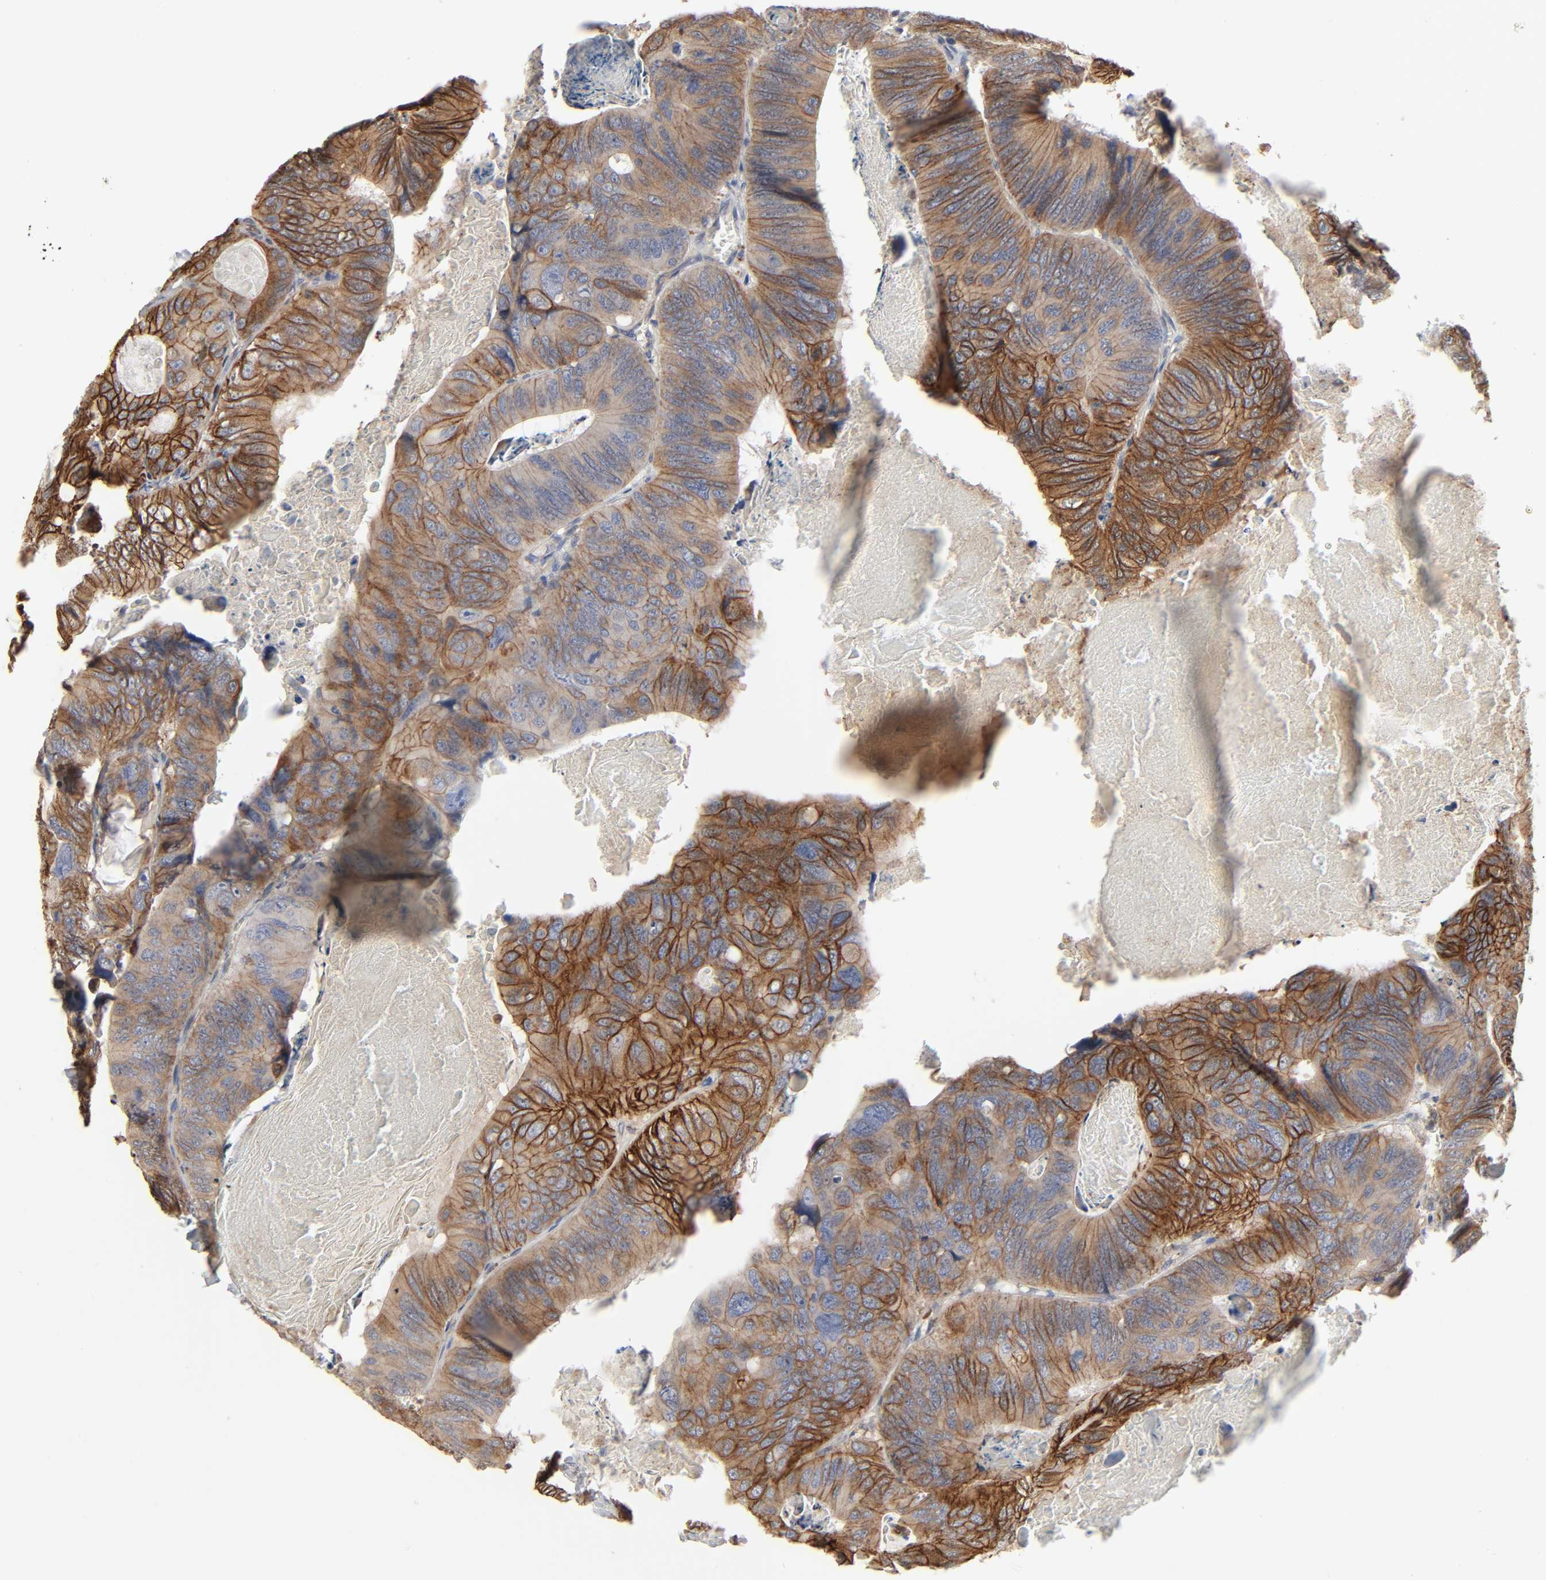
{"staining": {"intensity": "moderate", "quantity": ">75%", "location": "cytoplasmic/membranous"}, "tissue": "colorectal cancer", "cell_type": "Tumor cells", "image_type": "cancer", "snomed": [{"axis": "morphology", "description": "Adenocarcinoma, NOS"}, {"axis": "topography", "description": "Colon"}], "caption": "Human colorectal cancer (adenocarcinoma) stained with a brown dye displays moderate cytoplasmic/membranous positive staining in approximately >75% of tumor cells.", "gene": "NDRG2", "patient": {"sex": "female", "age": 55}}